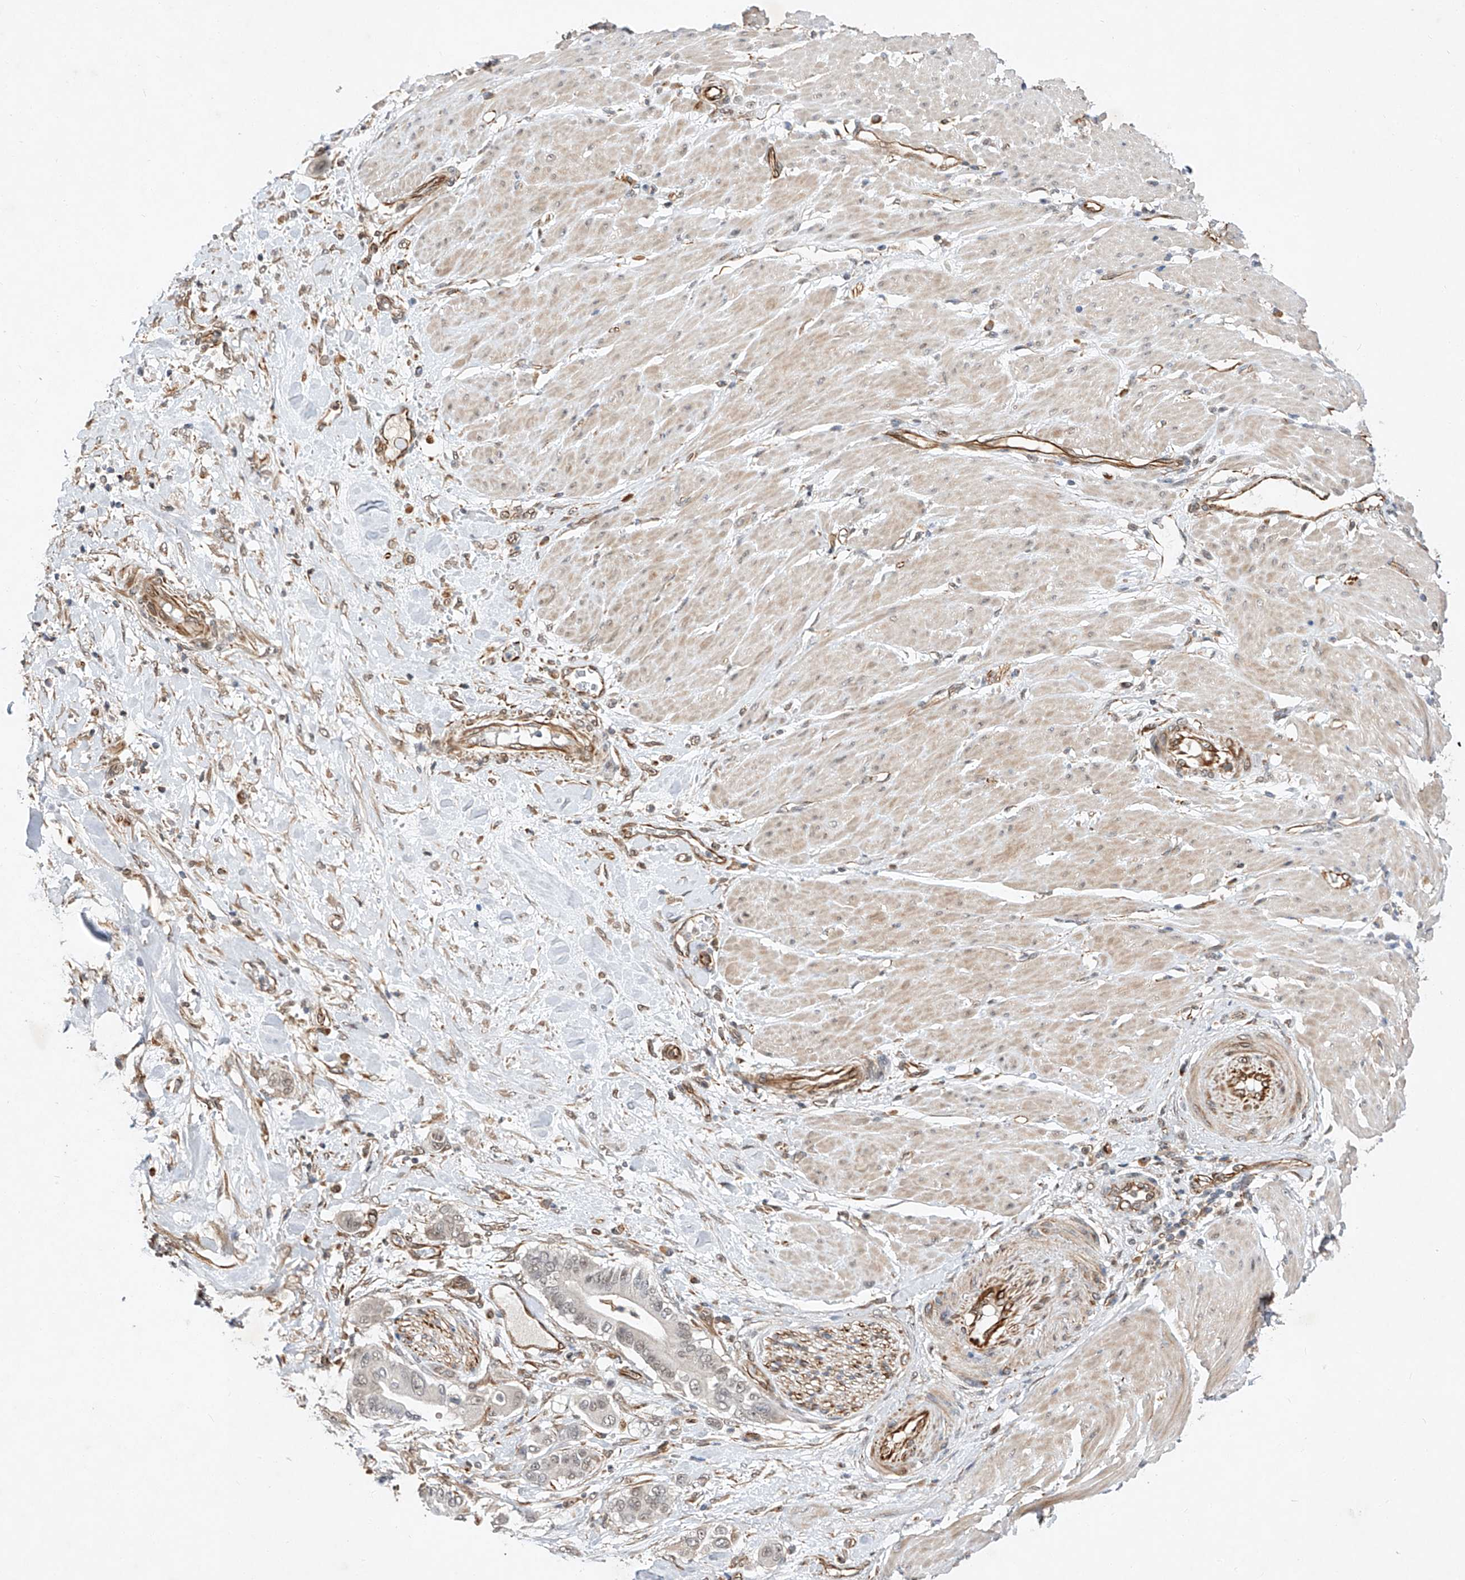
{"staining": {"intensity": "weak", "quantity": "<25%", "location": "nuclear"}, "tissue": "pancreatic cancer", "cell_type": "Tumor cells", "image_type": "cancer", "snomed": [{"axis": "morphology", "description": "Adenocarcinoma, NOS"}, {"axis": "topography", "description": "Pancreas"}], "caption": "DAB (3,3'-diaminobenzidine) immunohistochemical staining of adenocarcinoma (pancreatic) displays no significant positivity in tumor cells. The staining was performed using DAB (3,3'-diaminobenzidine) to visualize the protein expression in brown, while the nuclei were stained in blue with hematoxylin (Magnification: 20x).", "gene": "AMD1", "patient": {"sex": "male", "age": 68}}